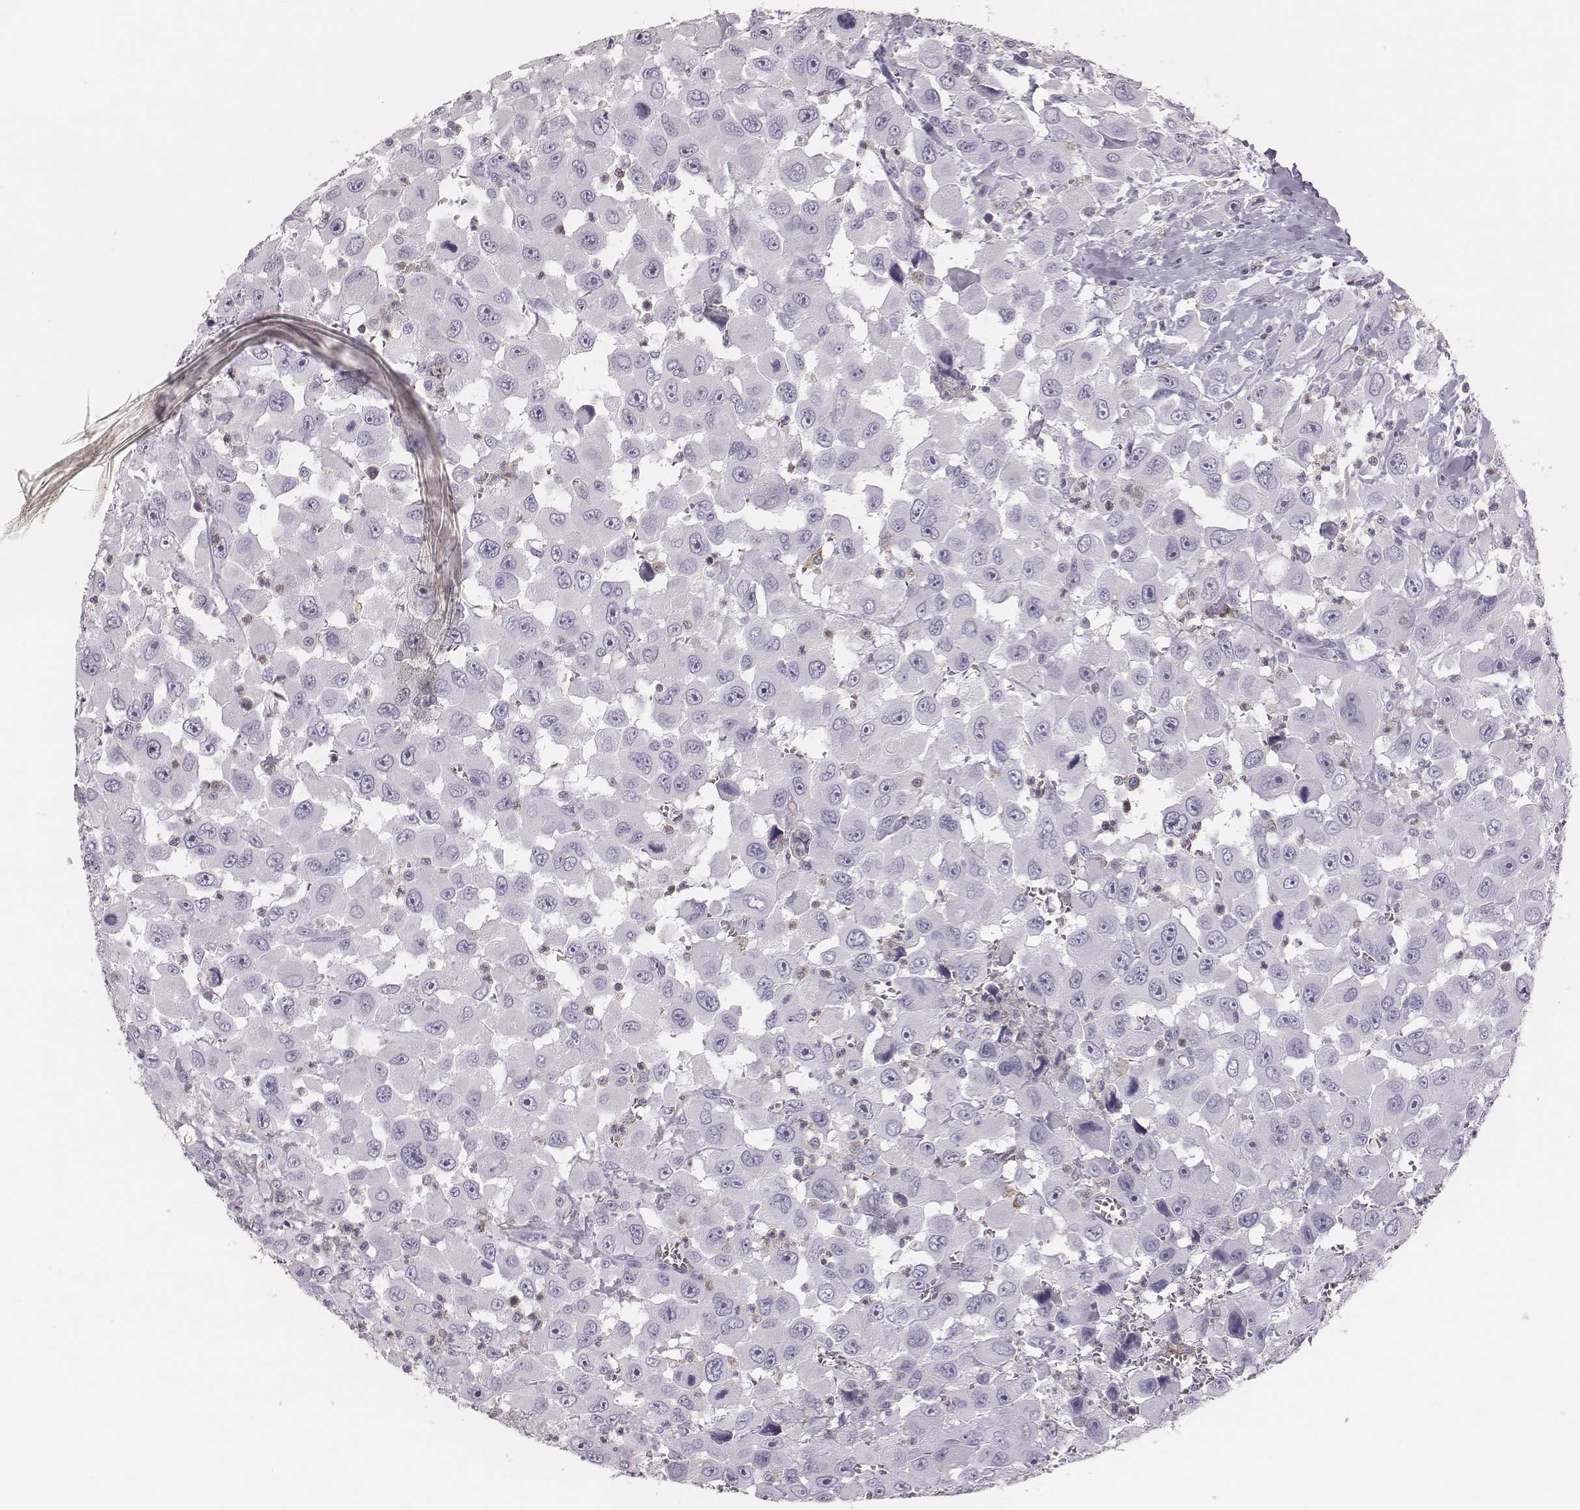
{"staining": {"intensity": "negative", "quantity": "none", "location": "none"}, "tissue": "head and neck cancer", "cell_type": "Tumor cells", "image_type": "cancer", "snomed": [{"axis": "morphology", "description": "Squamous cell carcinoma, NOS"}, {"axis": "morphology", "description": "Squamous cell carcinoma, metastatic, NOS"}, {"axis": "topography", "description": "Oral tissue"}, {"axis": "topography", "description": "Head-Neck"}], "caption": "Immunohistochemistry (IHC) histopathology image of head and neck metastatic squamous cell carcinoma stained for a protein (brown), which shows no staining in tumor cells.", "gene": "ZNF365", "patient": {"sex": "female", "age": 85}}